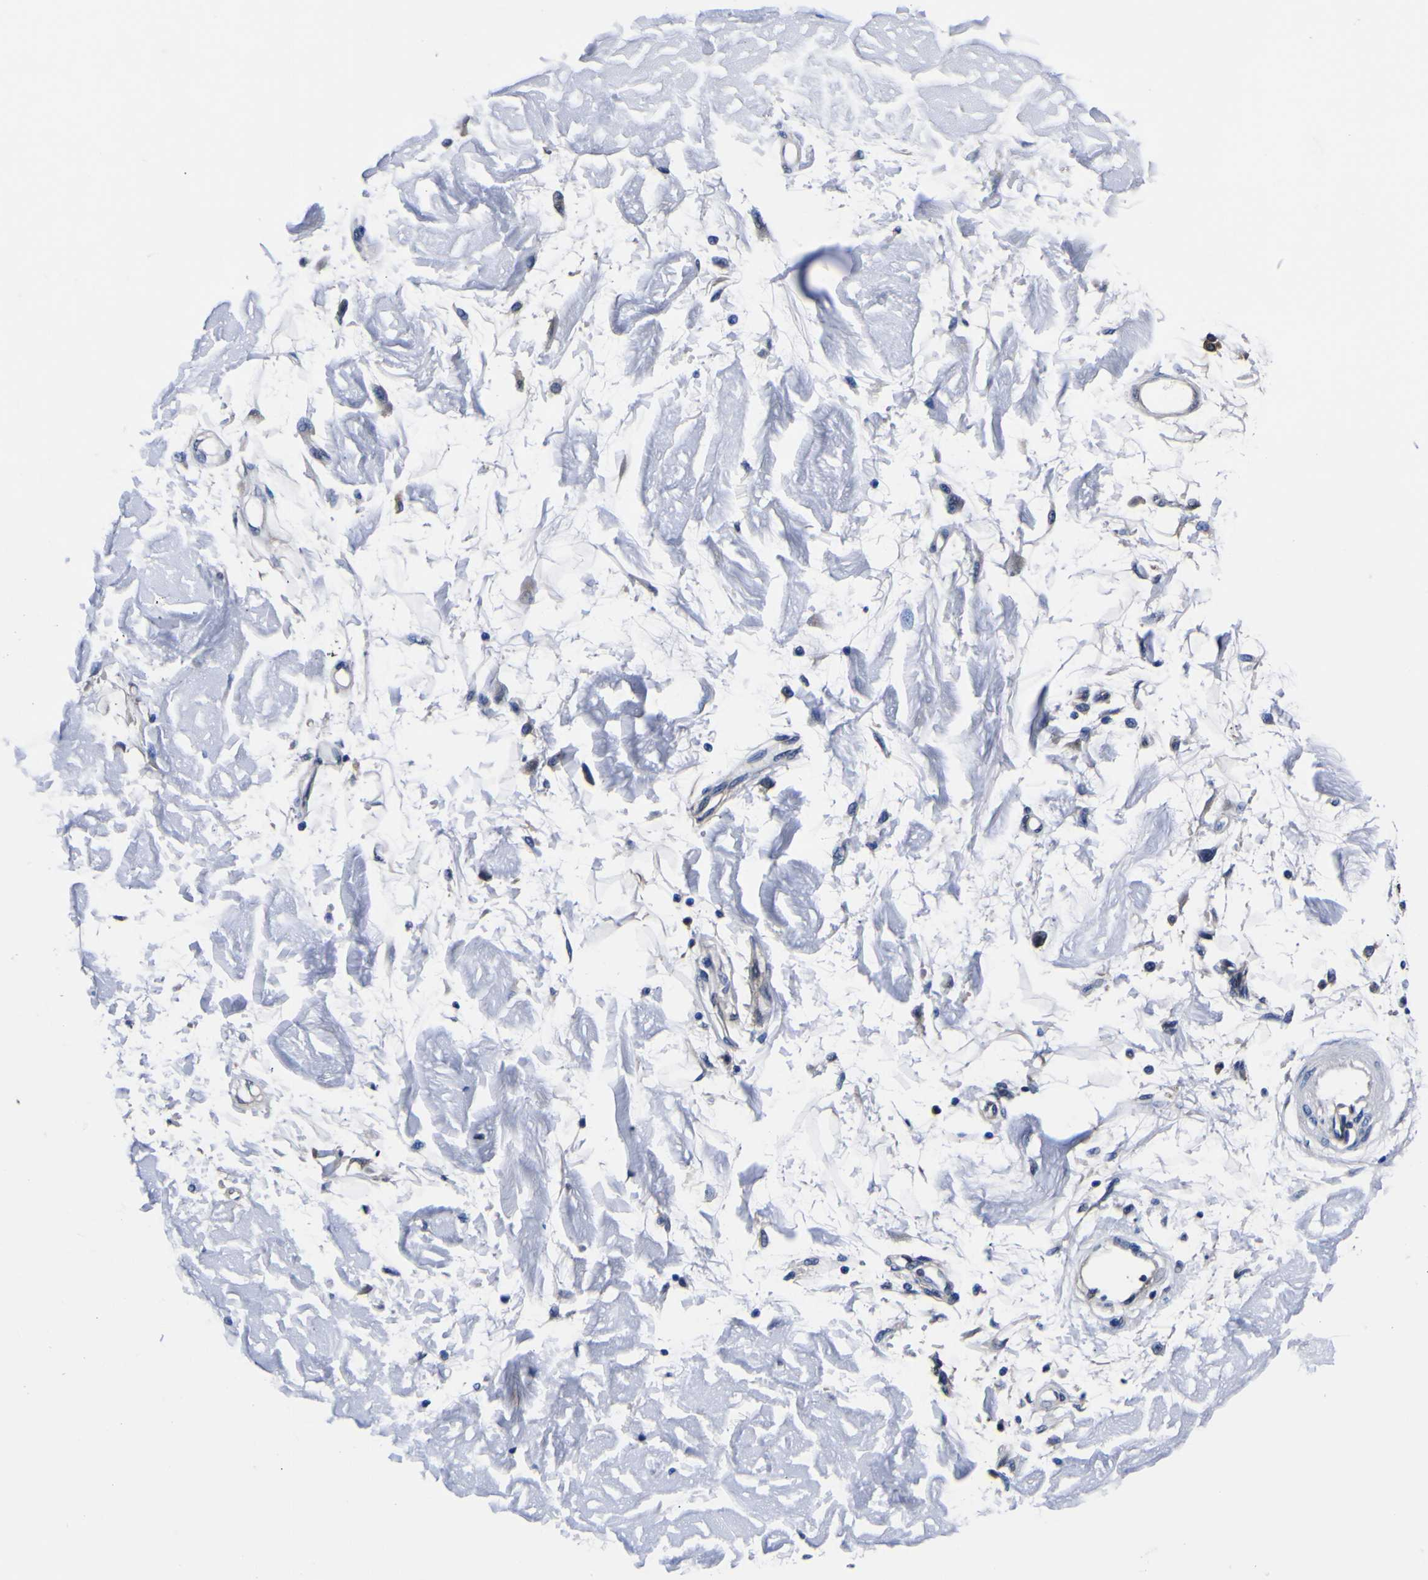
{"staining": {"intensity": "negative", "quantity": "none", "location": "none"}, "tissue": "adipose tissue", "cell_type": "Adipocytes", "image_type": "normal", "snomed": [{"axis": "morphology", "description": "Squamous cell carcinoma, NOS"}, {"axis": "topography", "description": "Skin"}], "caption": "Adipocytes are negative for brown protein staining in benign adipose tissue. (DAB IHC with hematoxylin counter stain).", "gene": "FAM110B", "patient": {"sex": "male", "age": 83}}